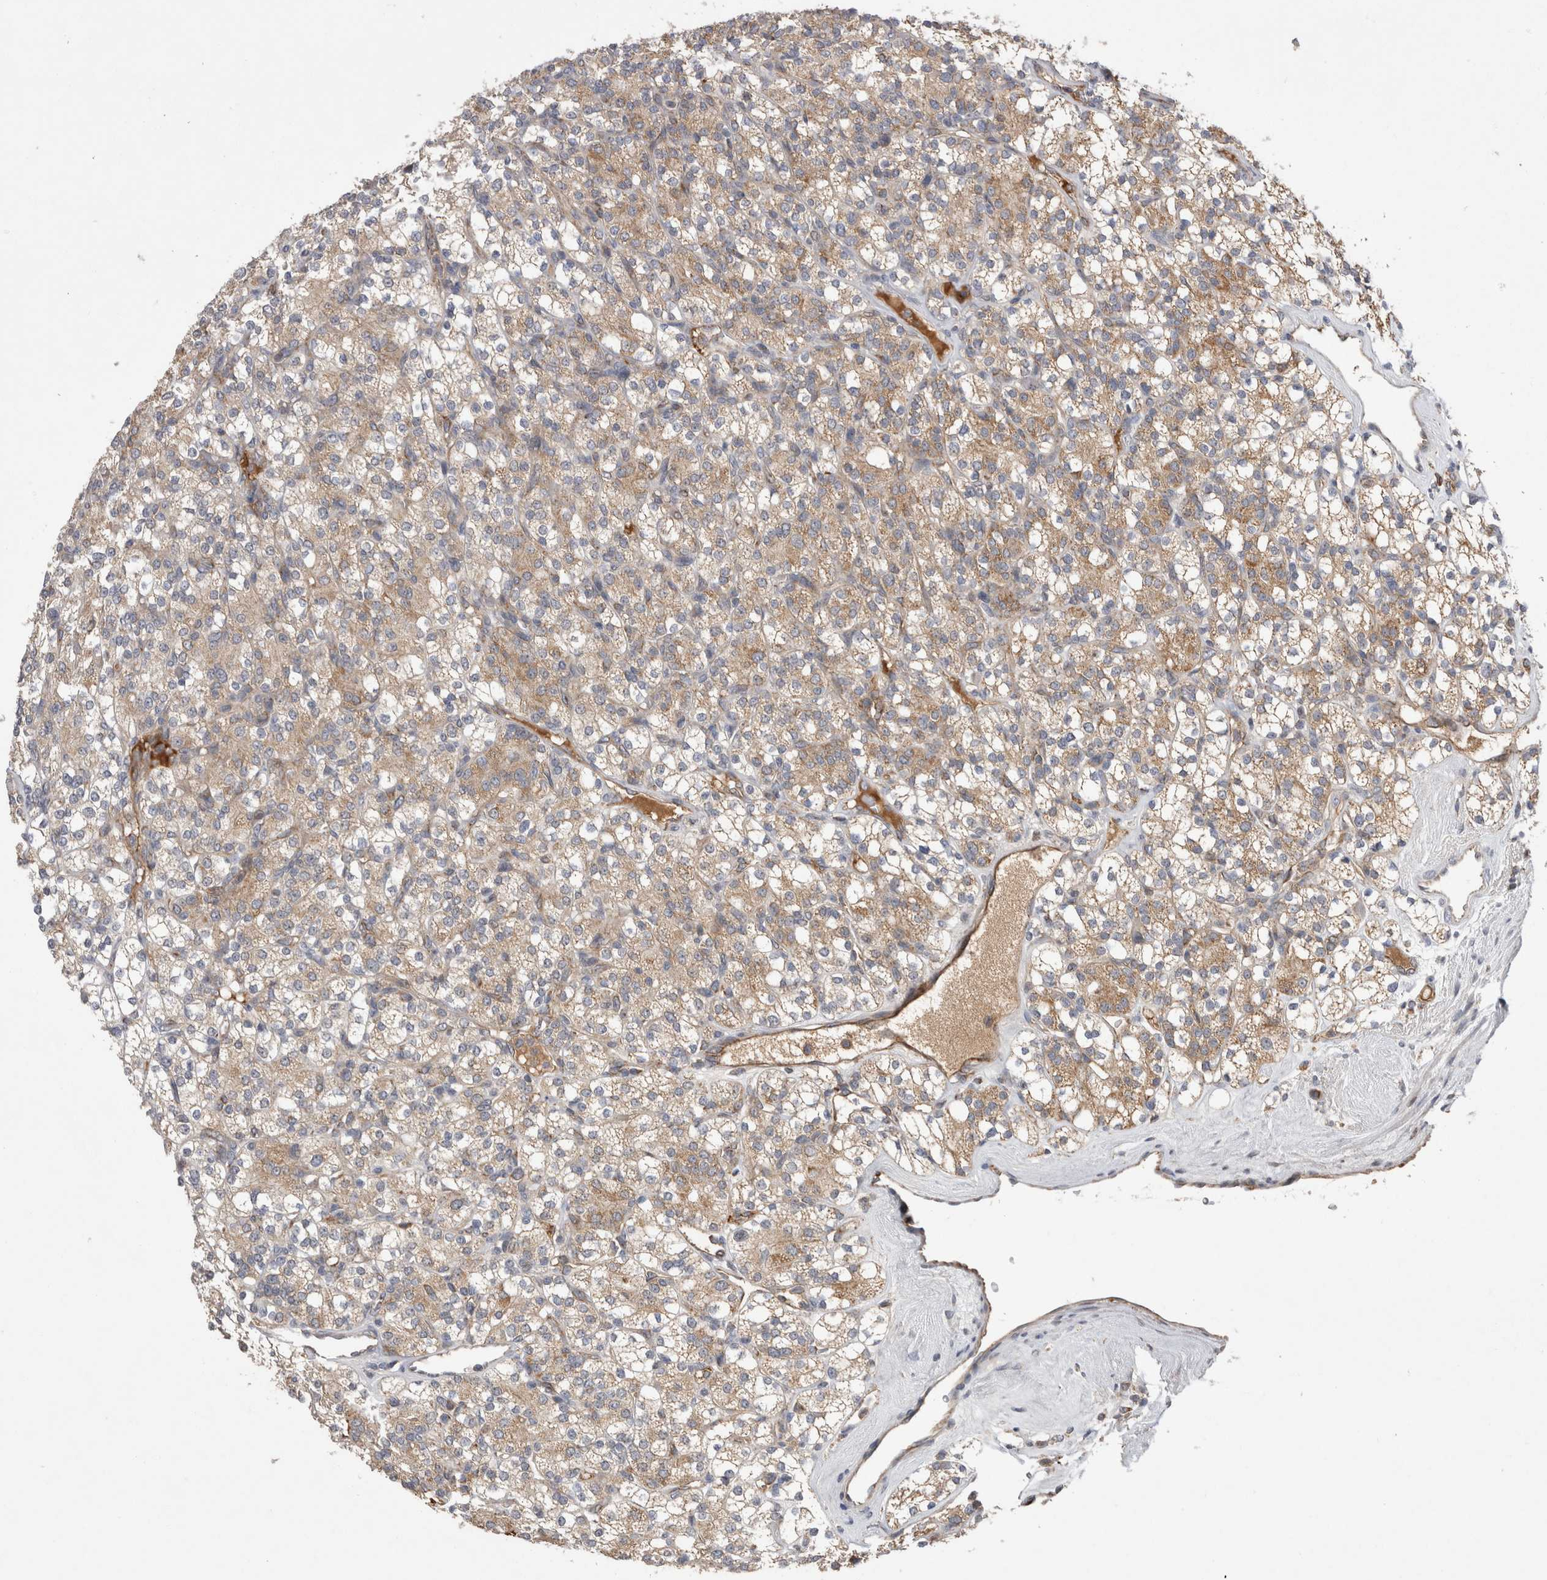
{"staining": {"intensity": "weak", "quantity": "25%-75%", "location": "cytoplasmic/membranous"}, "tissue": "renal cancer", "cell_type": "Tumor cells", "image_type": "cancer", "snomed": [{"axis": "morphology", "description": "Adenocarcinoma, NOS"}, {"axis": "topography", "description": "Kidney"}], "caption": "About 25%-75% of tumor cells in renal cancer exhibit weak cytoplasmic/membranous protein positivity as visualized by brown immunohistochemical staining.", "gene": "DARS2", "patient": {"sex": "male", "age": 77}}